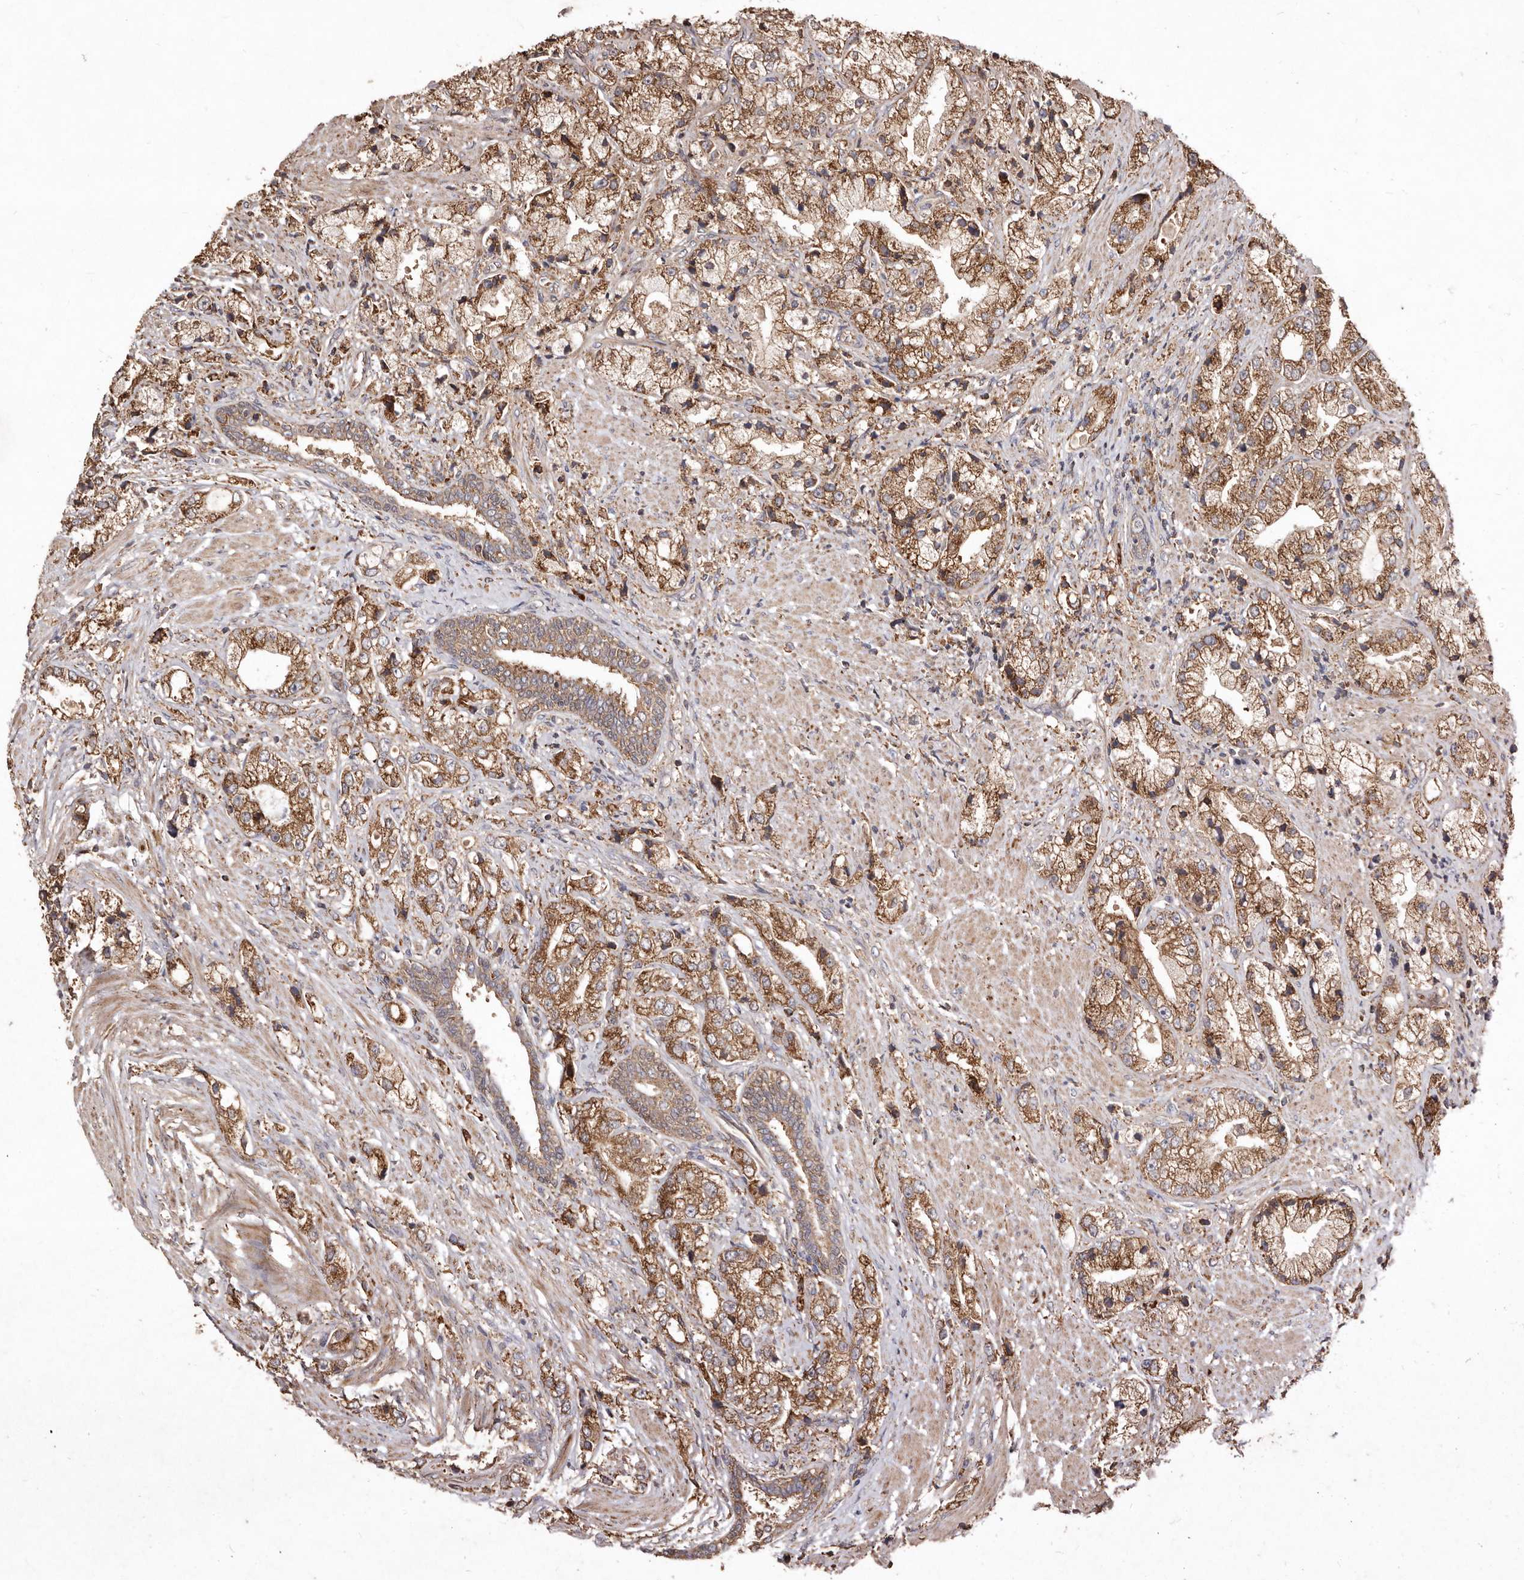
{"staining": {"intensity": "moderate", "quantity": ">75%", "location": "cytoplasmic/membranous"}, "tissue": "prostate cancer", "cell_type": "Tumor cells", "image_type": "cancer", "snomed": [{"axis": "morphology", "description": "Adenocarcinoma, High grade"}, {"axis": "topography", "description": "Prostate"}], "caption": "Immunohistochemistry photomicrograph of neoplastic tissue: human prostate cancer stained using immunohistochemistry (IHC) shows medium levels of moderate protein expression localized specifically in the cytoplasmic/membranous of tumor cells, appearing as a cytoplasmic/membranous brown color.", "gene": "STEAP2", "patient": {"sex": "male", "age": 50}}